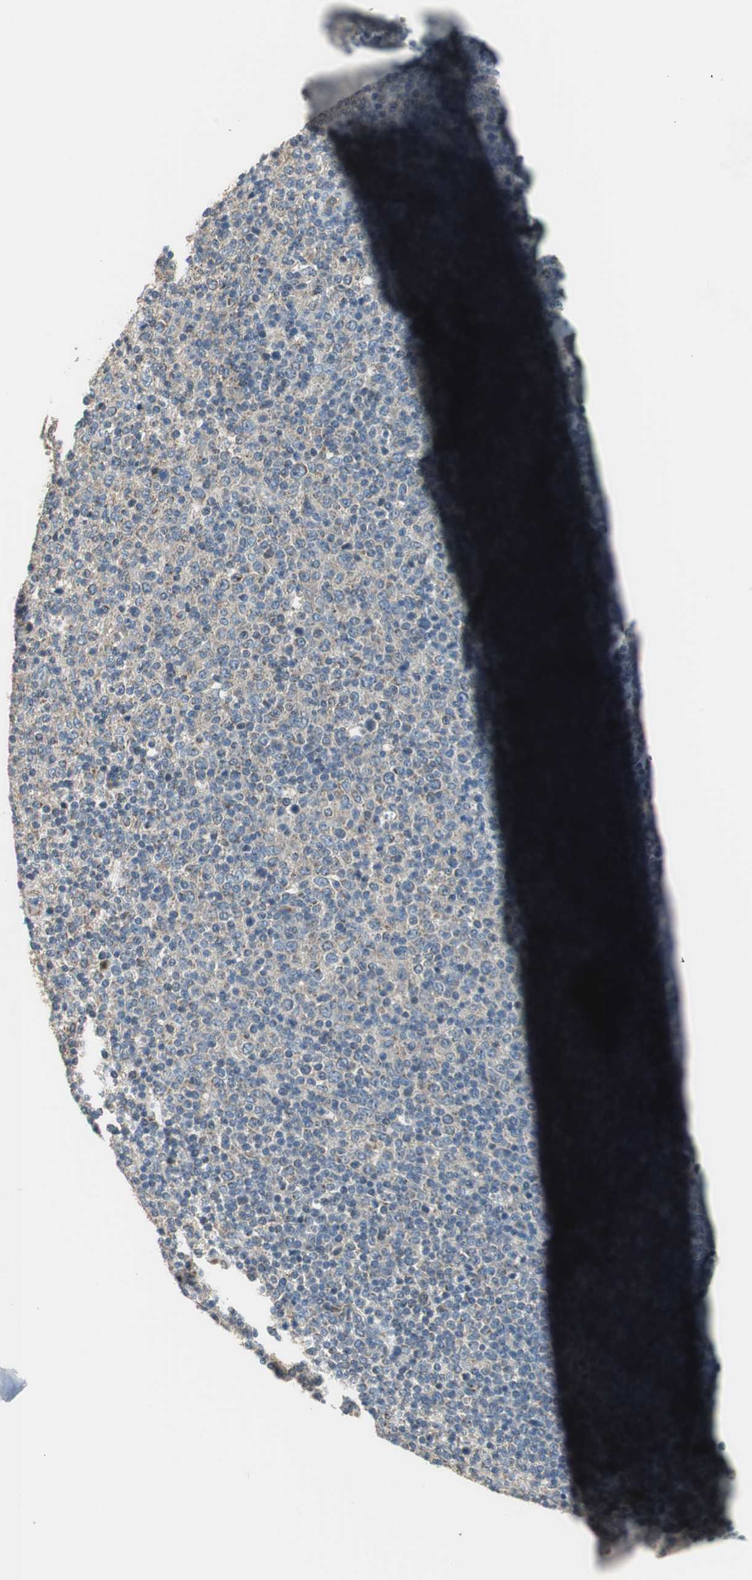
{"staining": {"intensity": "weak", "quantity": ">75%", "location": "cytoplasmic/membranous"}, "tissue": "lymphoma", "cell_type": "Tumor cells", "image_type": "cancer", "snomed": [{"axis": "morphology", "description": "Malignant lymphoma, non-Hodgkin's type, Low grade"}, {"axis": "topography", "description": "Lymph node"}], "caption": "A brown stain highlights weak cytoplasmic/membranous positivity of a protein in lymphoma tumor cells. Ihc stains the protein of interest in brown and the nuclei are stained blue.", "gene": "MSTO1", "patient": {"sex": "male", "age": 70}}